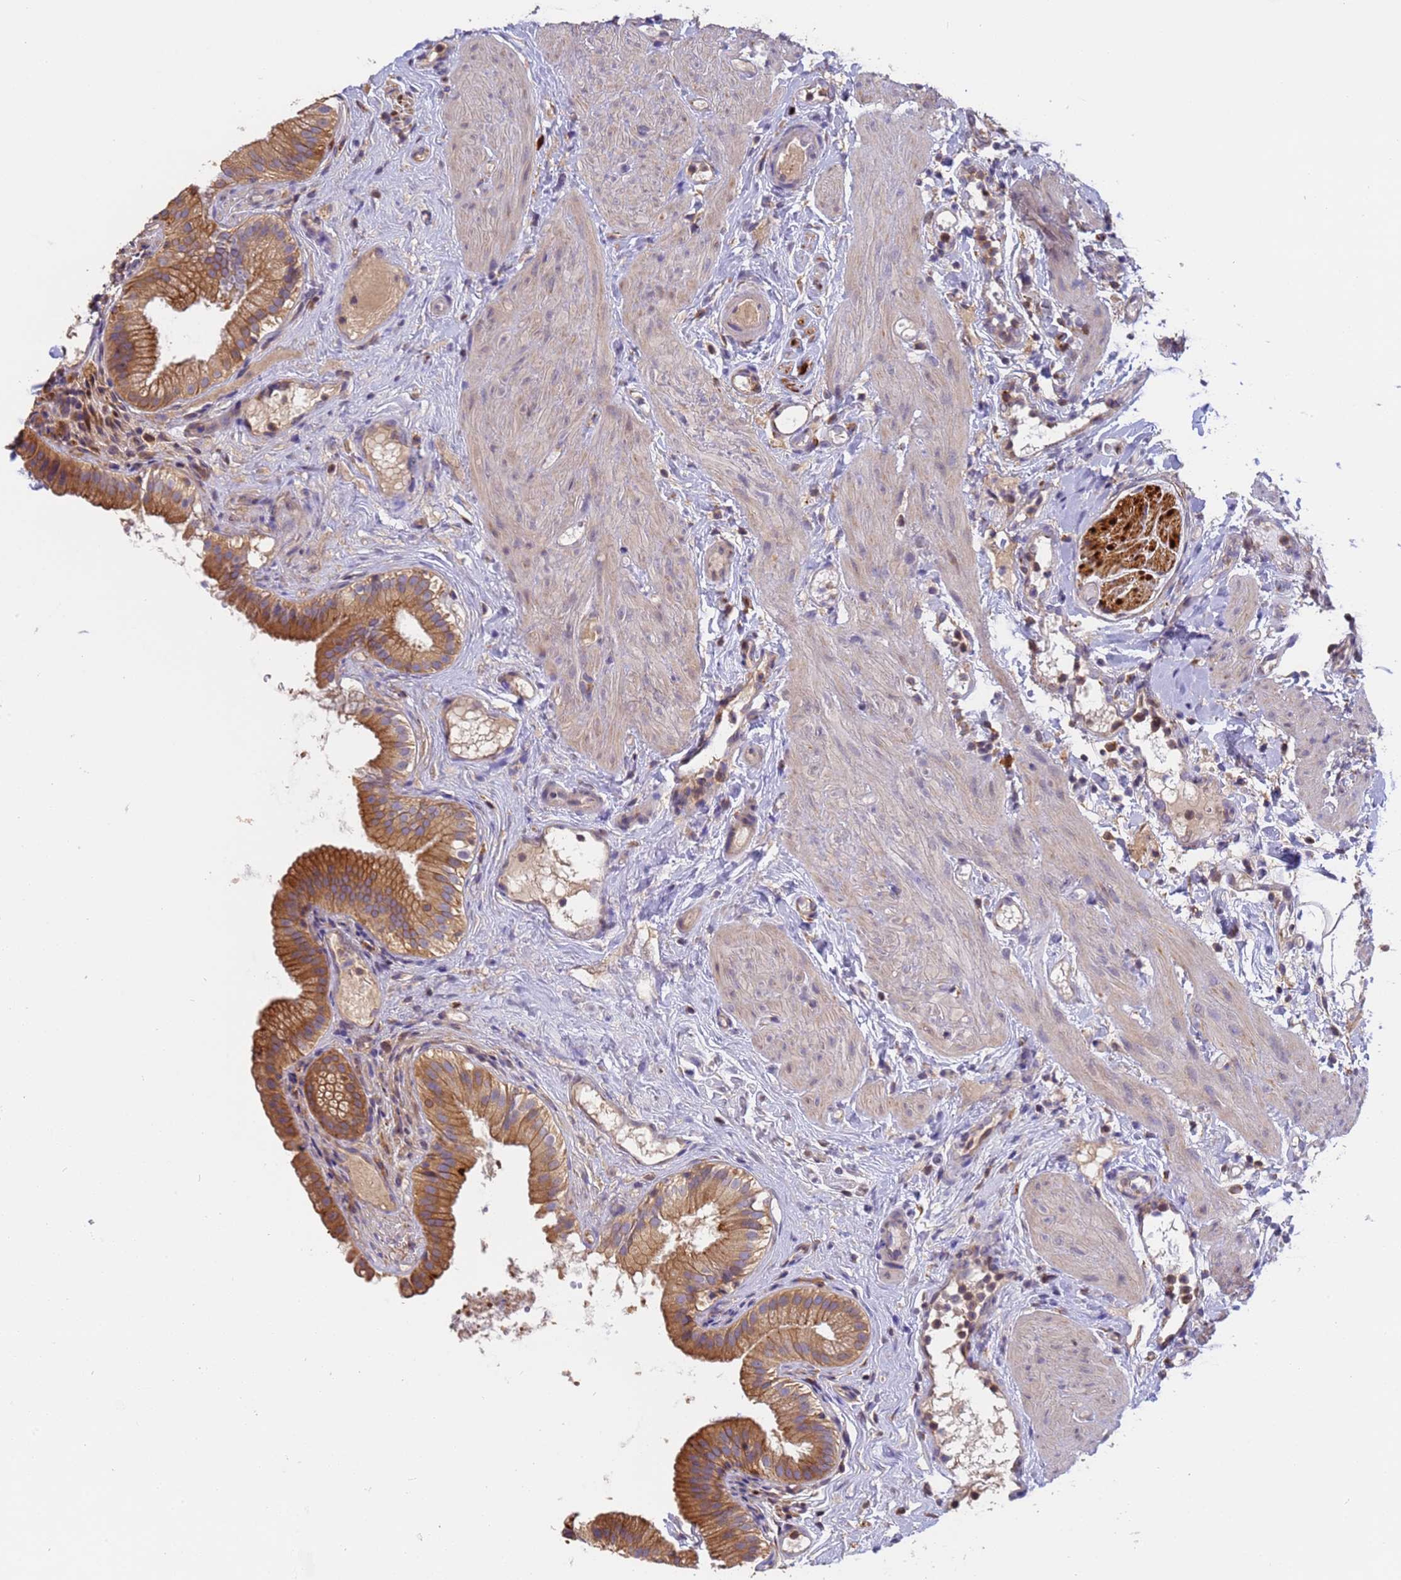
{"staining": {"intensity": "strong", "quantity": ">75%", "location": "cytoplasmic/membranous"}, "tissue": "gallbladder", "cell_type": "Glandular cells", "image_type": "normal", "snomed": [{"axis": "morphology", "description": "Normal tissue, NOS"}, {"axis": "topography", "description": "Gallbladder"}], "caption": "Protein staining by immunohistochemistry shows strong cytoplasmic/membranous positivity in approximately >75% of glandular cells in benign gallbladder. Nuclei are stained in blue.", "gene": "M6PR", "patient": {"sex": "female", "age": 26}}